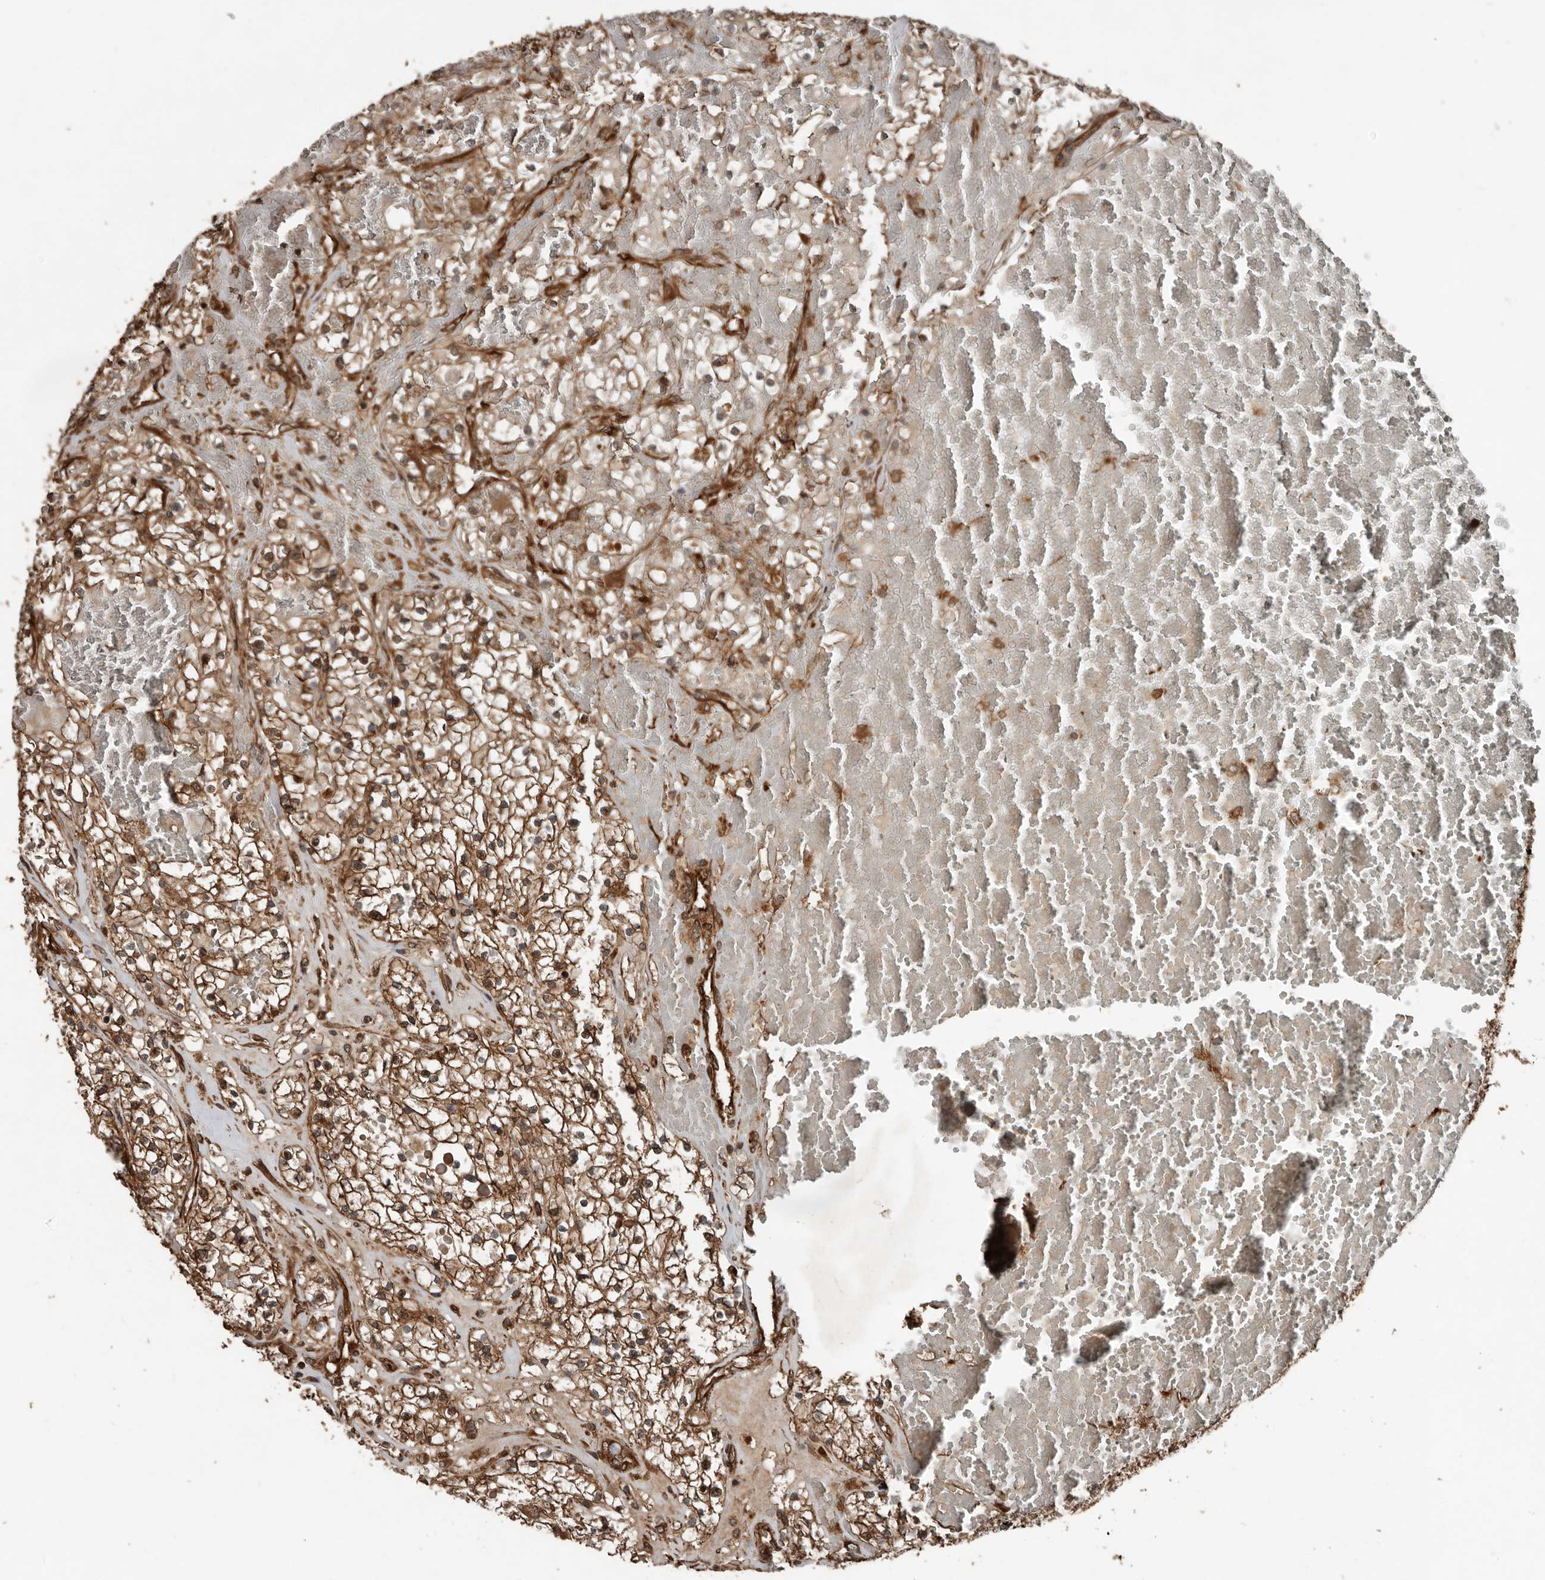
{"staining": {"intensity": "strong", "quantity": ">75%", "location": "cytoplasmic/membranous"}, "tissue": "renal cancer", "cell_type": "Tumor cells", "image_type": "cancer", "snomed": [{"axis": "morphology", "description": "Normal tissue, NOS"}, {"axis": "morphology", "description": "Adenocarcinoma, NOS"}, {"axis": "topography", "description": "Kidney"}], "caption": "Human renal adenocarcinoma stained with a brown dye displays strong cytoplasmic/membranous positive staining in about >75% of tumor cells.", "gene": "YOD1", "patient": {"sex": "male", "age": 68}}